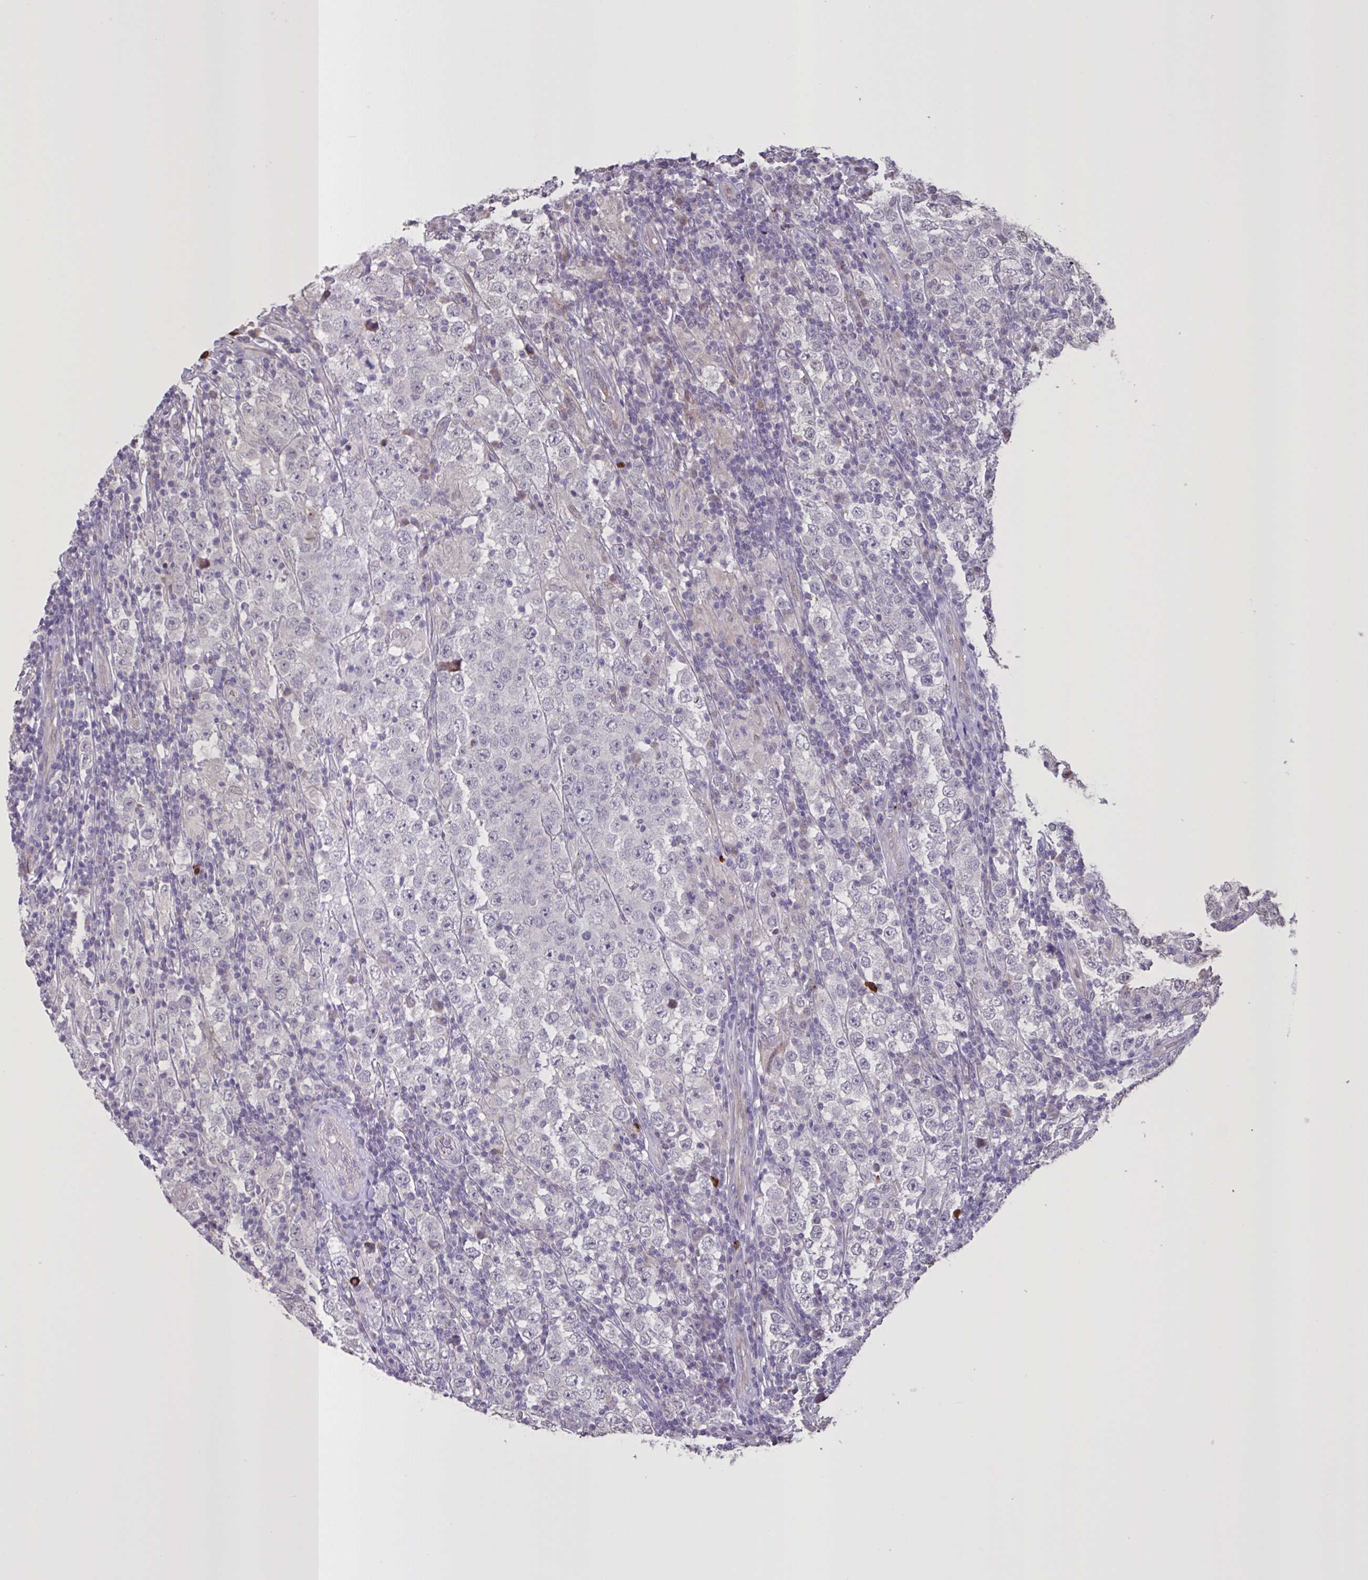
{"staining": {"intensity": "negative", "quantity": "none", "location": "none"}, "tissue": "testis cancer", "cell_type": "Tumor cells", "image_type": "cancer", "snomed": [{"axis": "morphology", "description": "Normal tissue, NOS"}, {"axis": "morphology", "description": "Urothelial carcinoma, High grade"}, {"axis": "morphology", "description": "Seminoma, NOS"}, {"axis": "morphology", "description": "Carcinoma, Embryonal, NOS"}, {"axis": "topography", "description": "Urinary bladder"}, {"axis": "topography", "description": "Testis"}], "caption": "Protein analysis of embryonal carcinoma (testis) reveals no significant staining in tumor cells.", "gene": "MRGPRX2", "patient": {"sex": "male", "age": 41}}